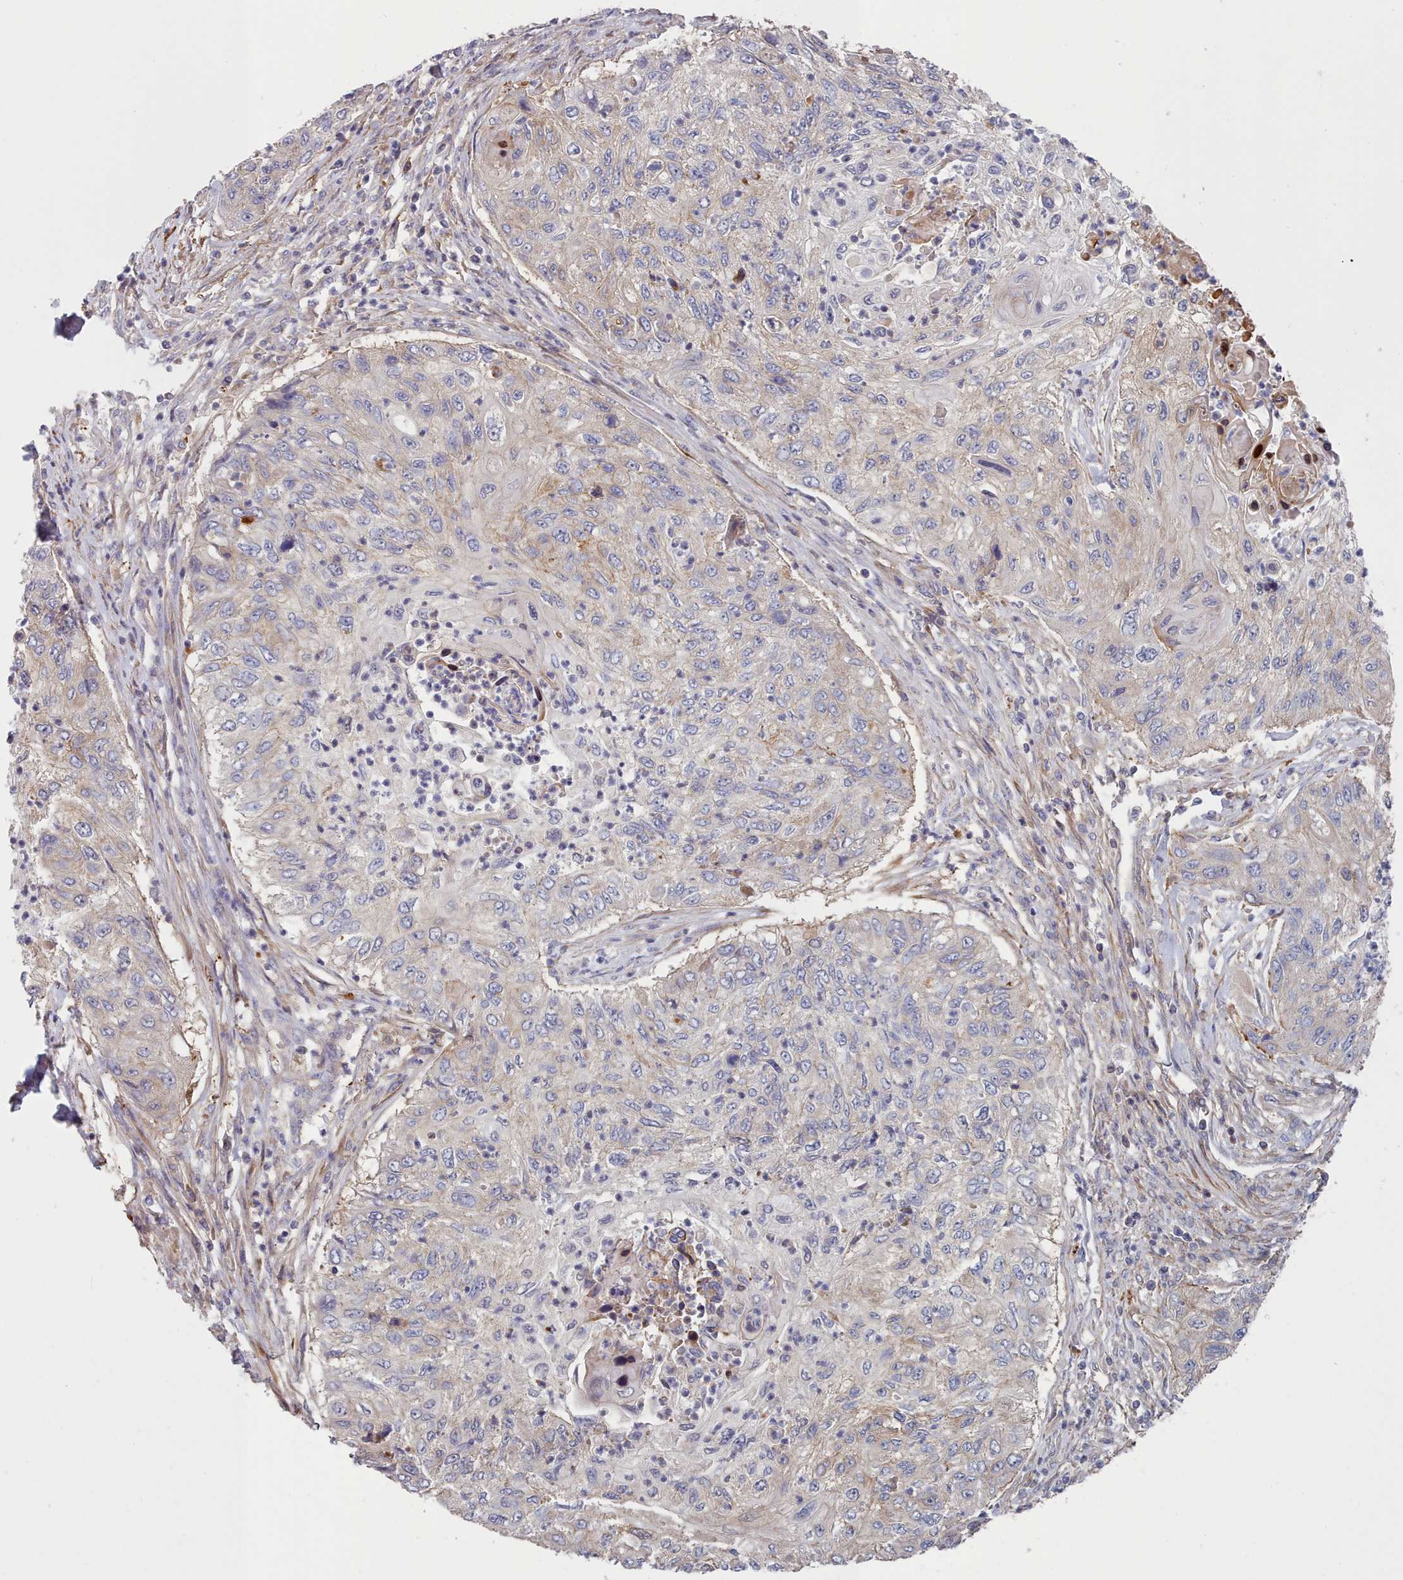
{"staining": {"intensity": "weak", "quantity": "25%-75%", "location": "cytoplasmic/membranous"}, "tissue": "urothelial cancer", "cell_type": "Tumor cells", "image_type": "cancer", "snomed": [{"axis": "morphology", "description": "Urothelial carcinoma, High grade"}, {"axis": "topography", "description": "Urinary bladder"}], "caption": "Immunohistochemistry (IHC) histopathology image of high-grade urothelial carcinoma stained for a protein (brown), which displays low levels of weak cytoplasmic/membranous expression in about 25%-75% of tumor cells.", "gene": "G6PC1", "patient": {"sex": "female", "age": 60}}